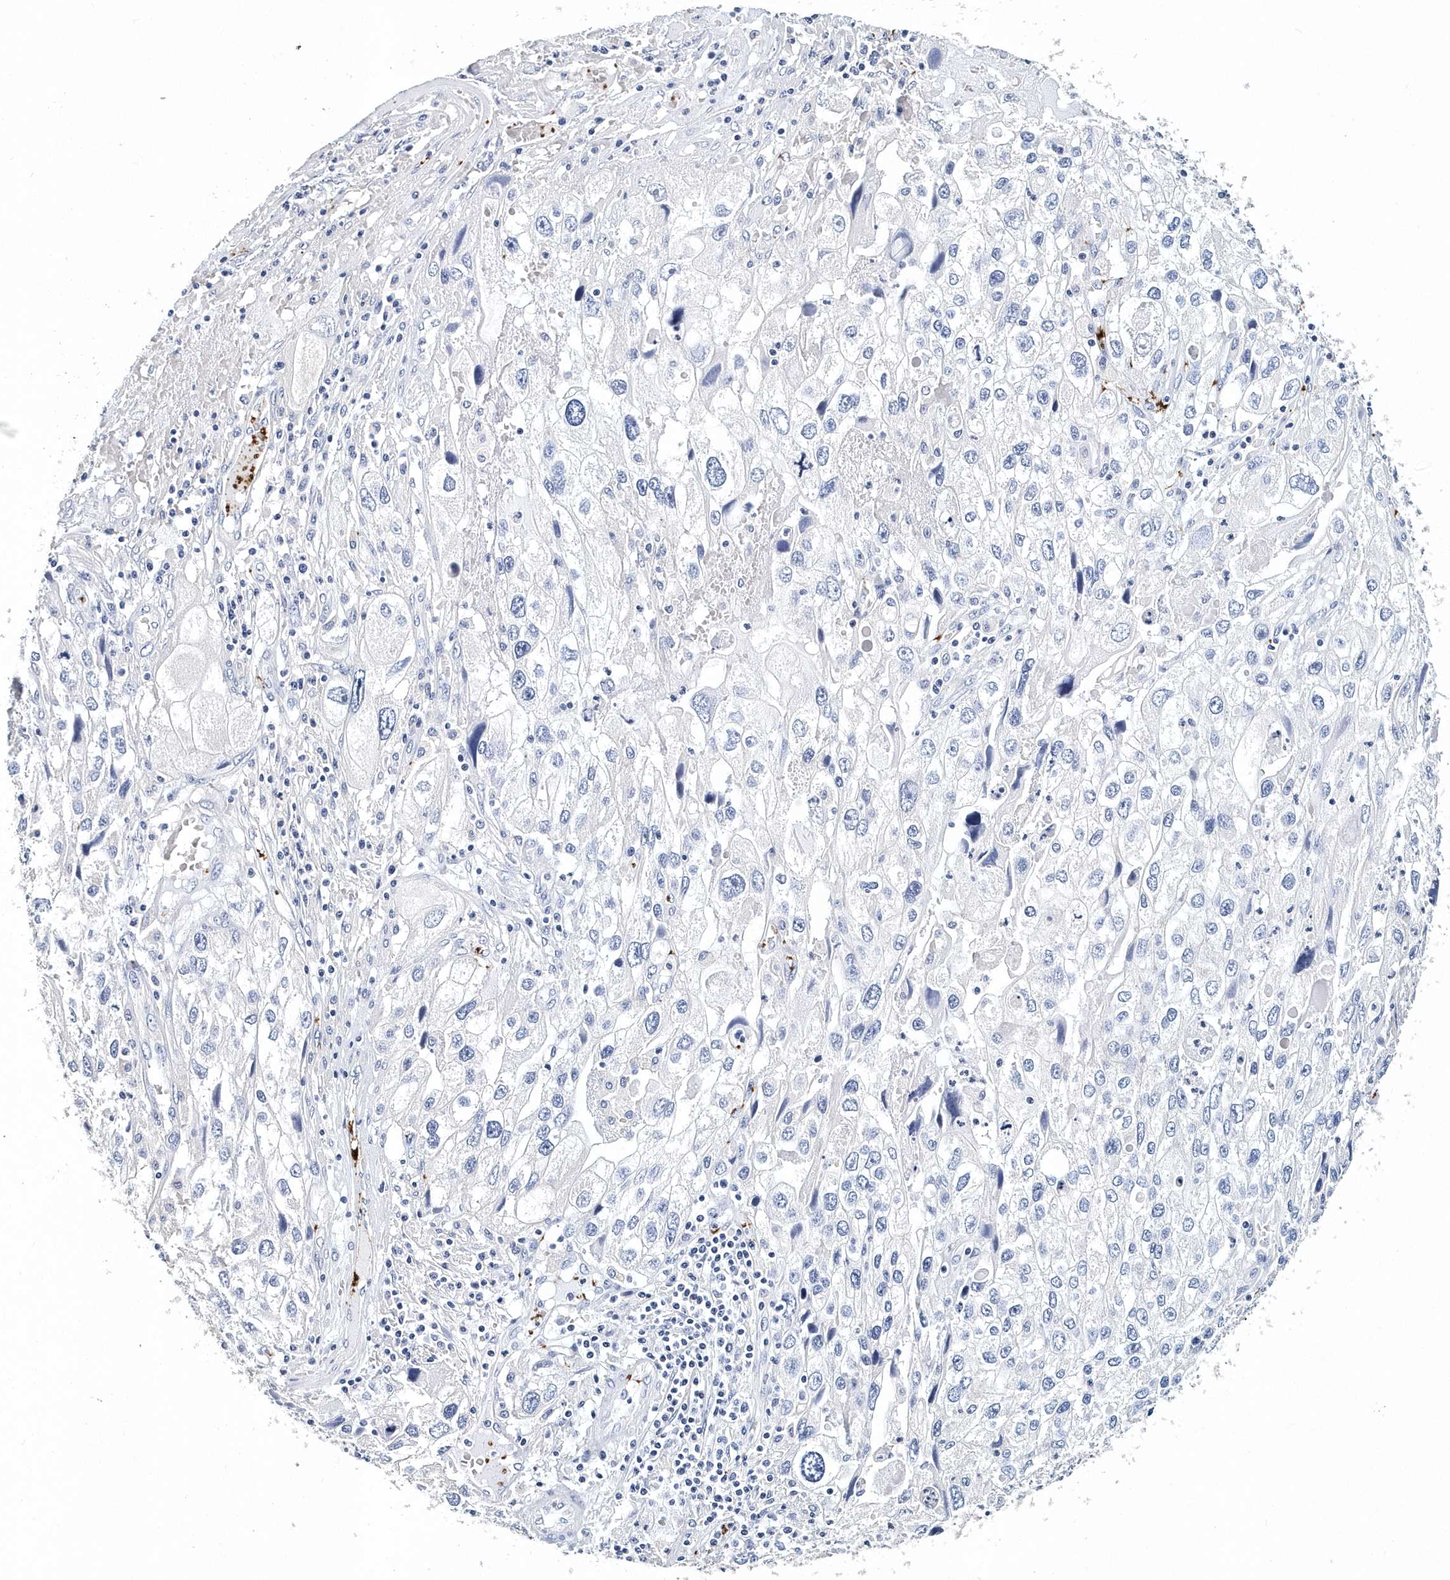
{"staining": {"intensity": "negative", "quantity": "none", "location": "none"}, "tissue": "endometrial cancer", "cell_type": "Tumor cells", "image_type": "cancer", "snomed": [{"axis": "morphology", "description": "Adenocarcinoma, NOS"}, {"axis": "topography", "description": "Endometrium"}], "caption": "Photomicrograph shows no significant protein expression in tumor cells of endometrial cancer (adenocarcinoma).", "gene": "ITGA2B", "patient": {"sex": "female", "age": 49}}